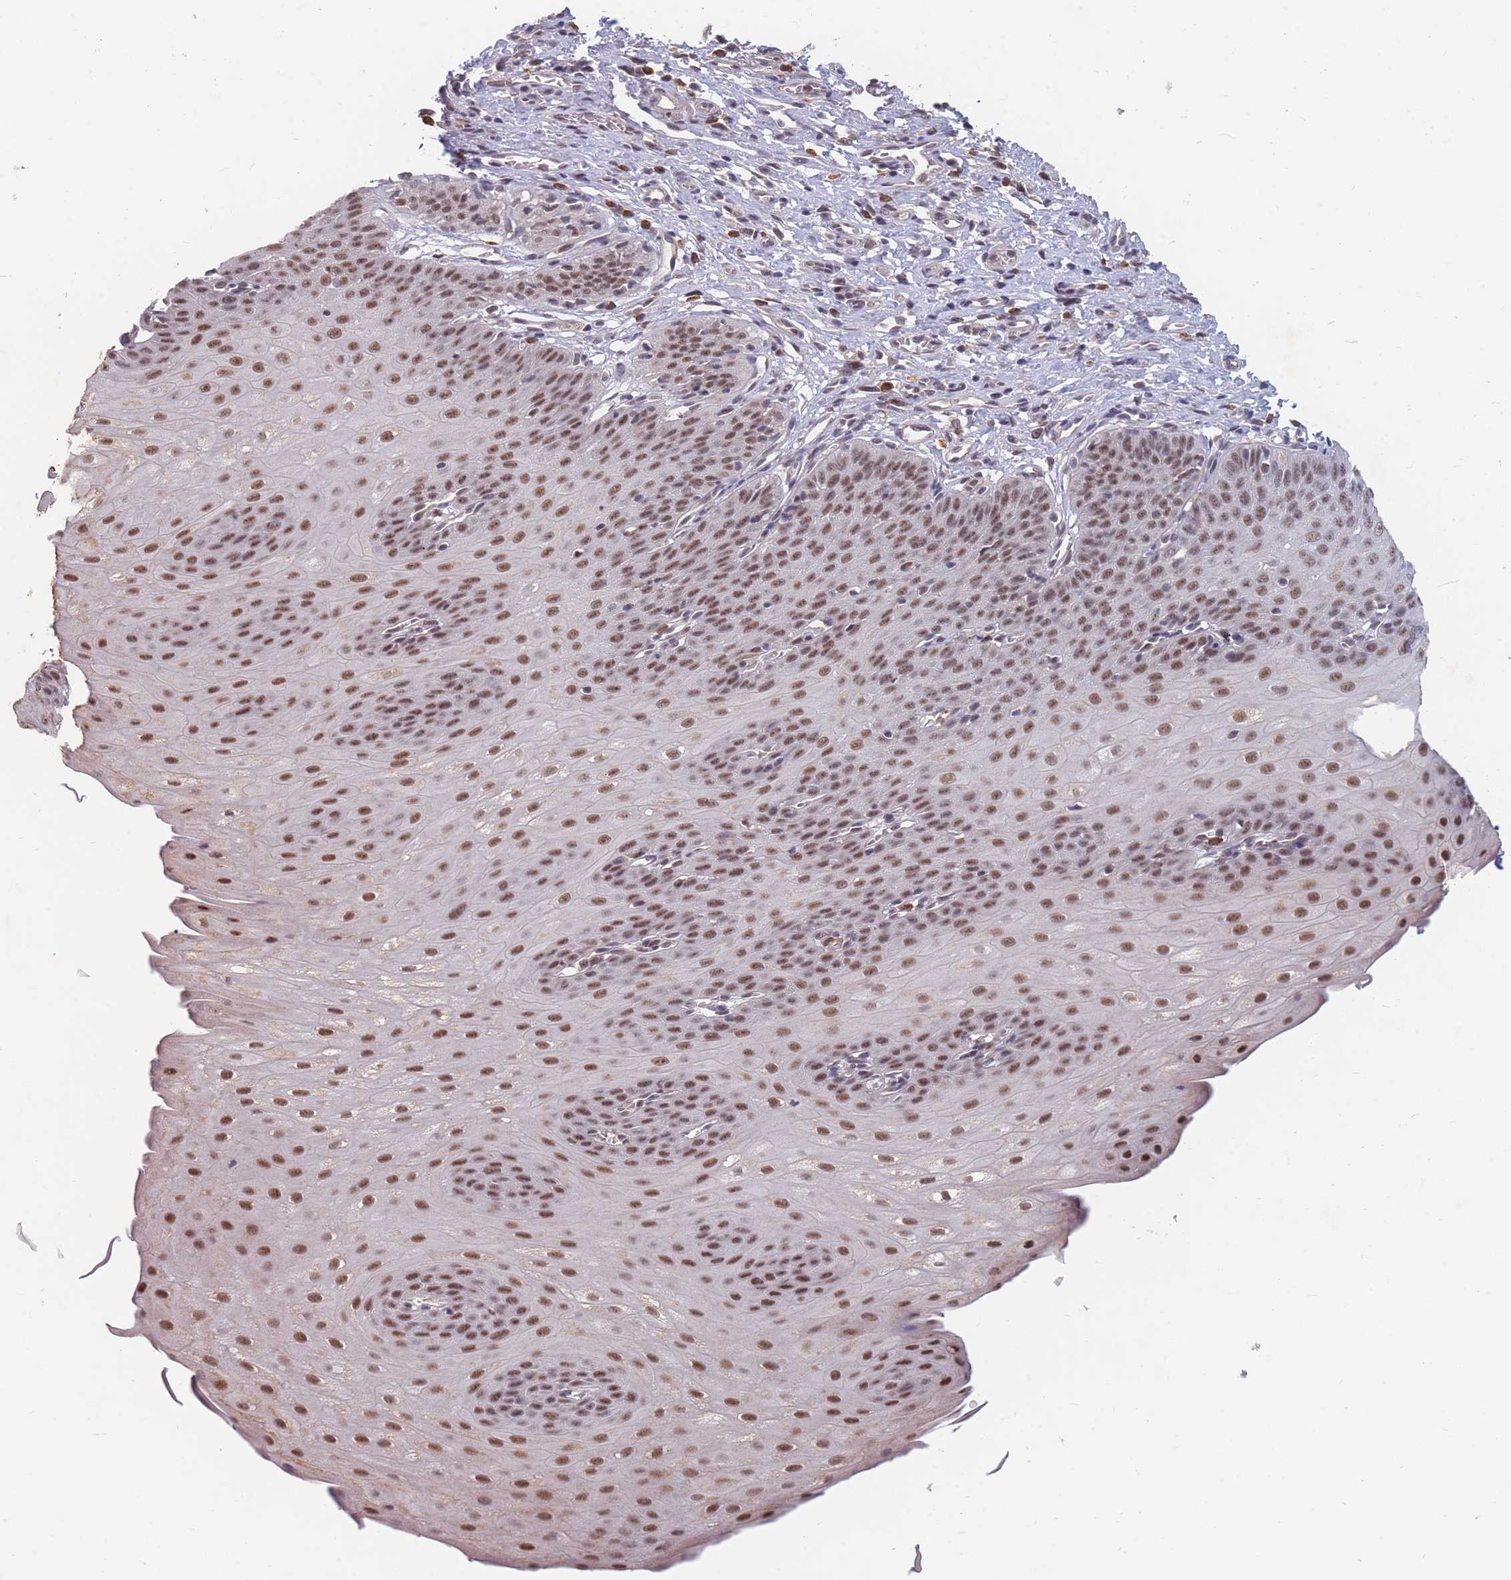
{"staining": {"intensity": "moderate", "quantity": ">75%", "location": "nuclear"}, "tissue": "esophagus", "cell_type": "Squamous epithelial cells", "image_type": "normal", "snomed": [{"axis": "morphology", "description": "Normal tissue, NOS"}, {"axis": "topography", "description": "Esophagus"}], "caption": "Squamous epithelial cells show medium levels of moderate nuclear positivity in about >75% of cells in unremarkable human esophagus.", "gene": "SNRPA1", "patient": {"sex": "male", "age": 71}}